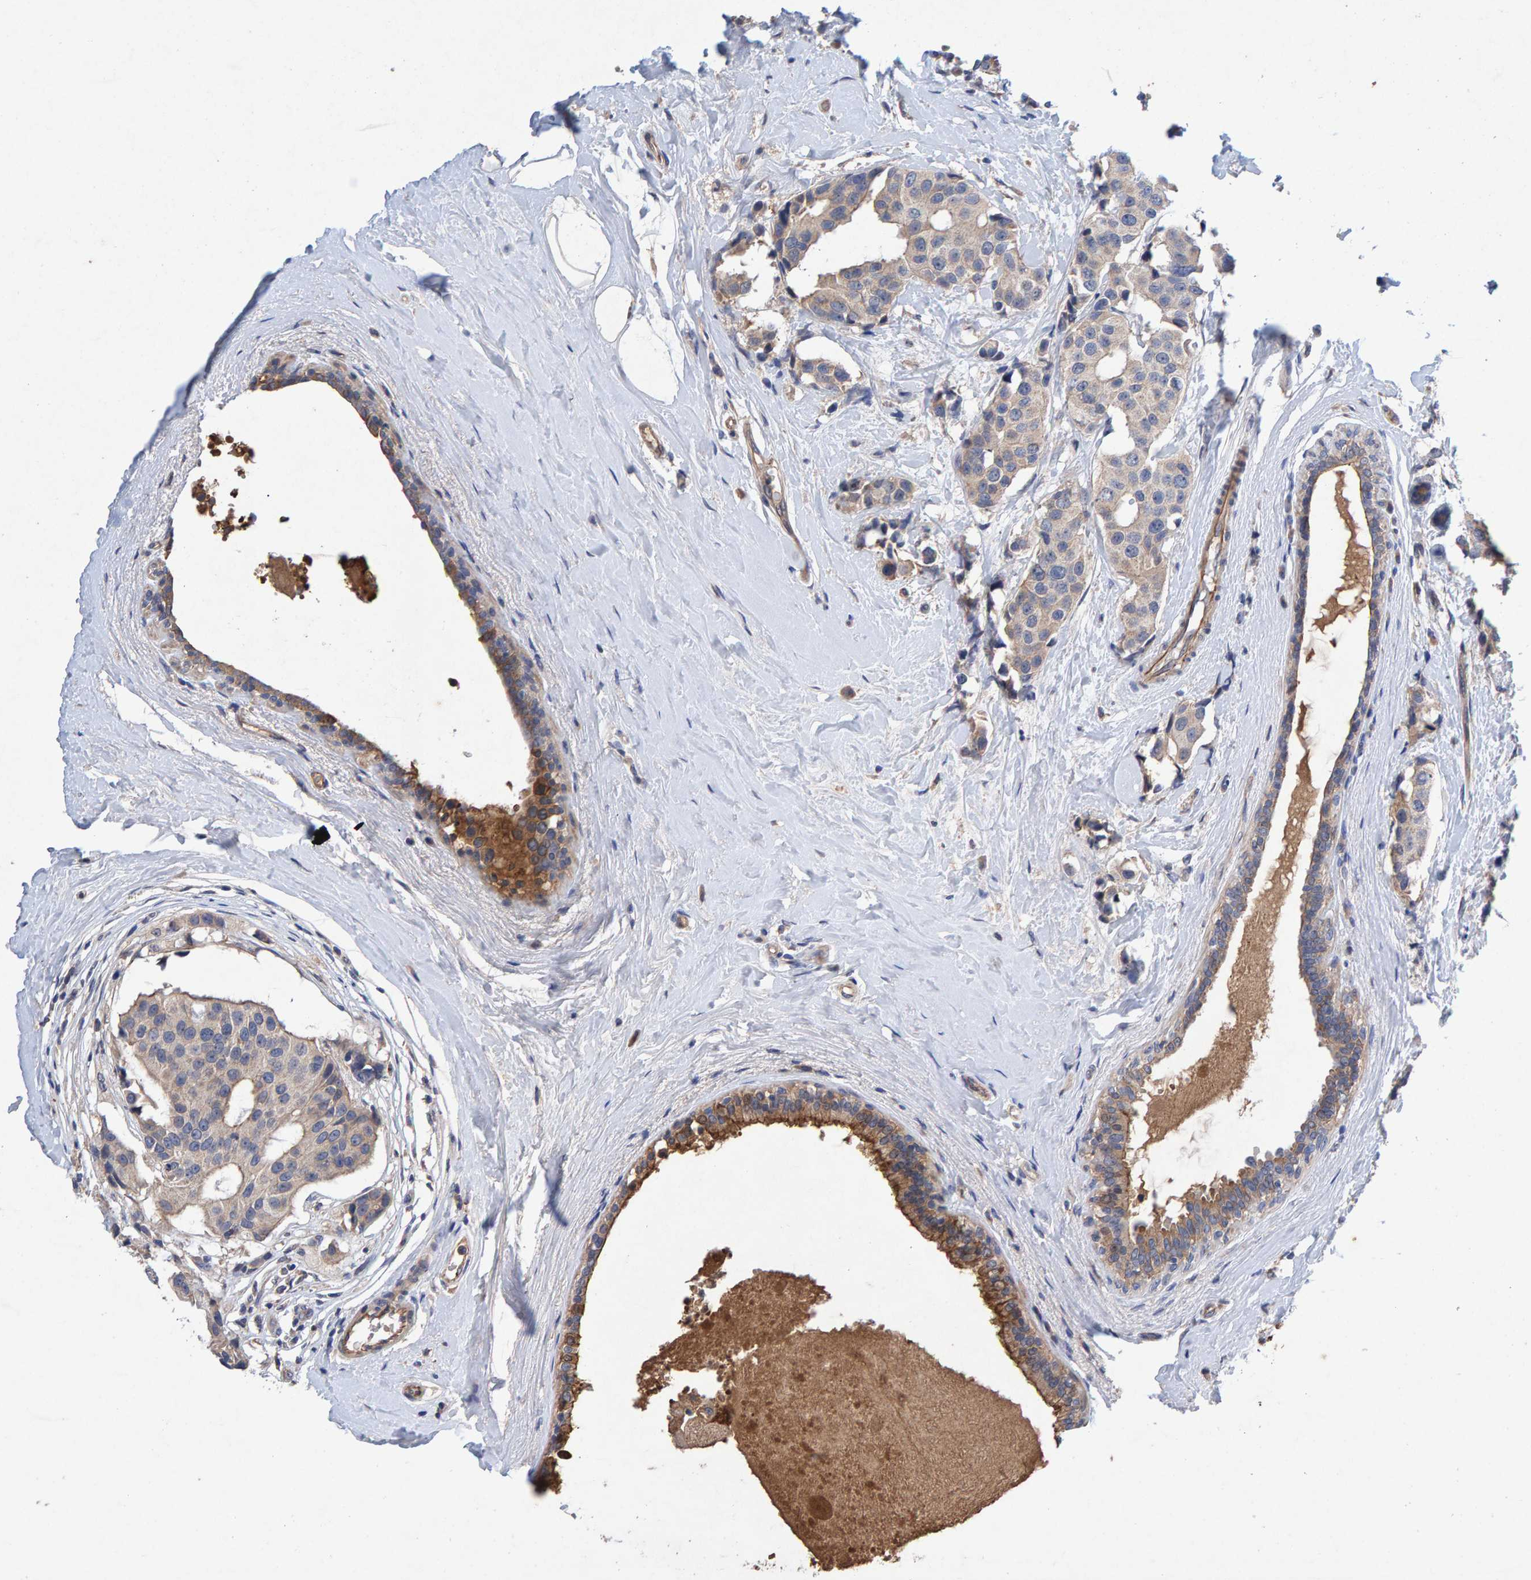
{"staining": {"intensity": "weak", "quantity": "25%-75%", "location": "cytoplasmic/membranous"}, "tissue": "breast cancer", "cell_type": "Tumor cells", "image_type": "cancer", "snomed": [{"axis": "morphology", "description": "Normal tissue, NOS"}, {"axis": "morphology", "description": "Duct carcinoma"}, {"axis": "topography", "description": "Breast"}], "caption": "Protein staining of breast invasive ductal carcinoma tissue shows weak cytoplasmic/membranous expression in approximately 25%-75% of tumor cells. Using DAB (3,3'-diaminobenzidine) (brown) and hematoxylin (blue) stains, captured at high magnification using brightfield microscopy.", "gene": "EFR3A", "patient": {"sex": "female", "age": 39}}